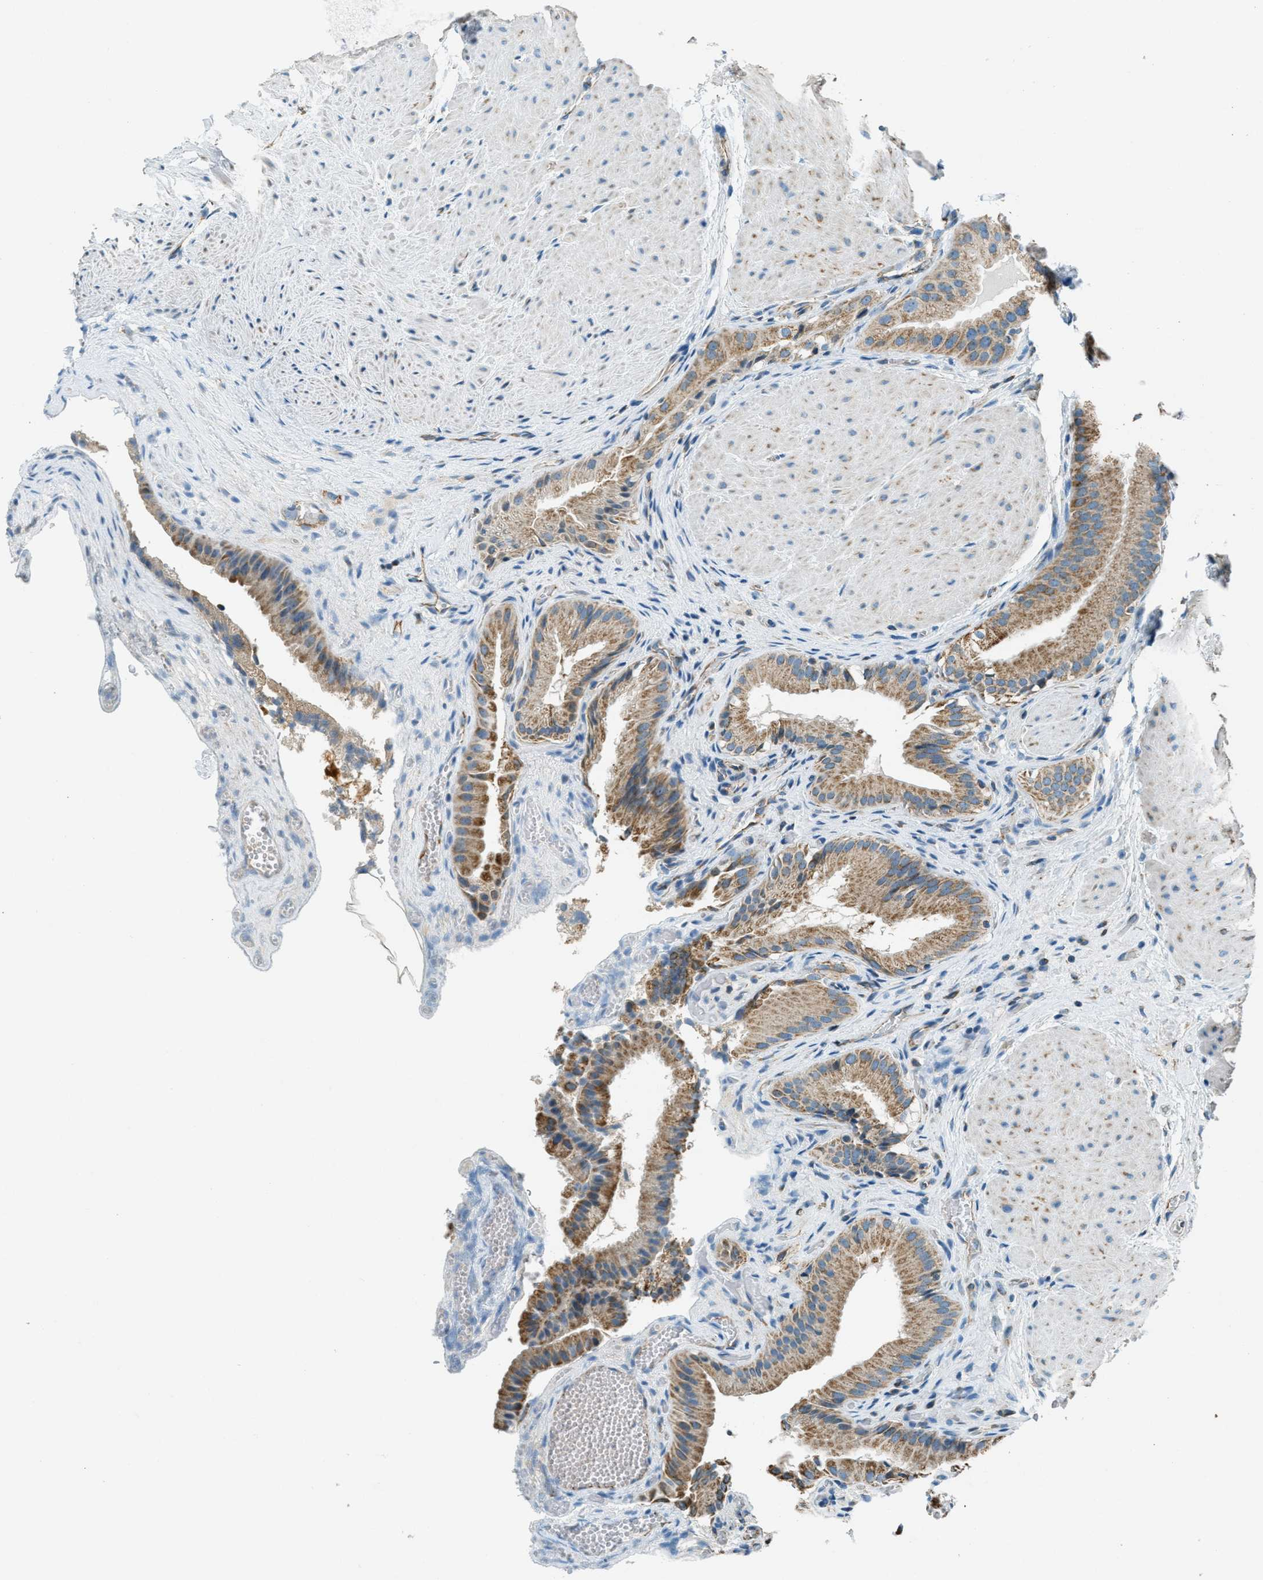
{"staining": {"intensity": "moderate", "quantity": ">75%", "location": "cytoplasmic/membranous"}, "tissue": "gallbladder", "cell_type": "Glandular cells", "image_type": "normal", "snomed": [{"axis": "morphology", "description": "Normal tissue, NOS"}, {"axis": "topography", "description": "Gallbladder"}], "caption": "The micrograph displays a brown stain indicating the presence of a protein in the cytoplasmic/membranous of glandular cells in gallbladder. (DAB (3,3'-diaminobenzidine) IHC with brightfield microscopy, high magnification).", "gene": "CHST15", "patient": {"sex": "male", "age": 49}}